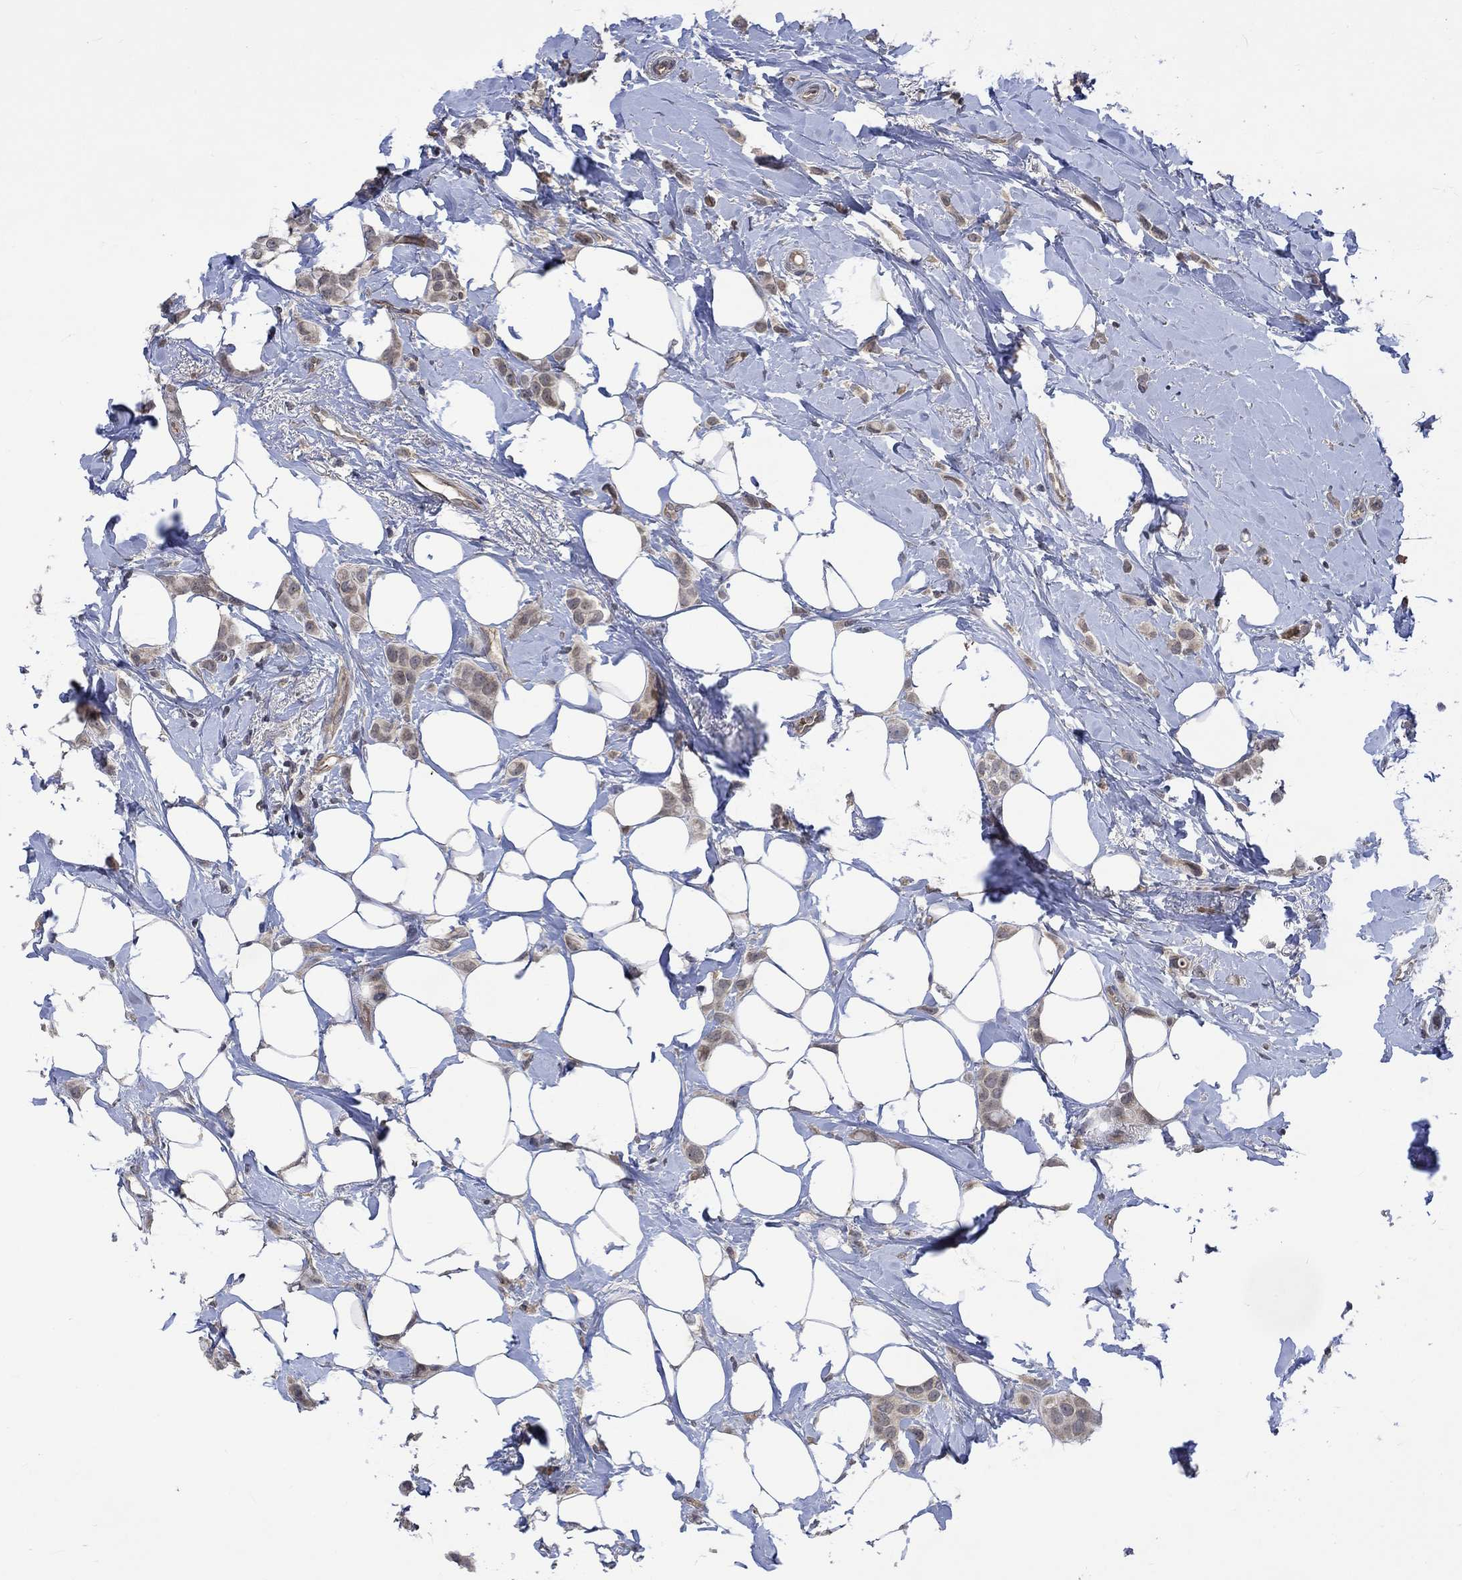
{"staining": {"intensity": "weak", "quantity": "25%-75%", "location": "cytoplasmic/membranous"}, "tissue": "breast cancer", "cell_type": "Tumor cells", "image_type": "cancer", "snomed": [{"axis": "morphology", "description": "Lobular carcinoma"}, {"axis": "topography", "description": "Breast"}], "caption": "High-power microscopy captured an immunohistochemistry (IHC) image of lobular carcinoma (breast), revealing weak cytoplasmic/membranous staining in about 25%-75% of tumor cells.", "gene": "GRIN2D", "patient": {"sex": "female", "age": 66}}